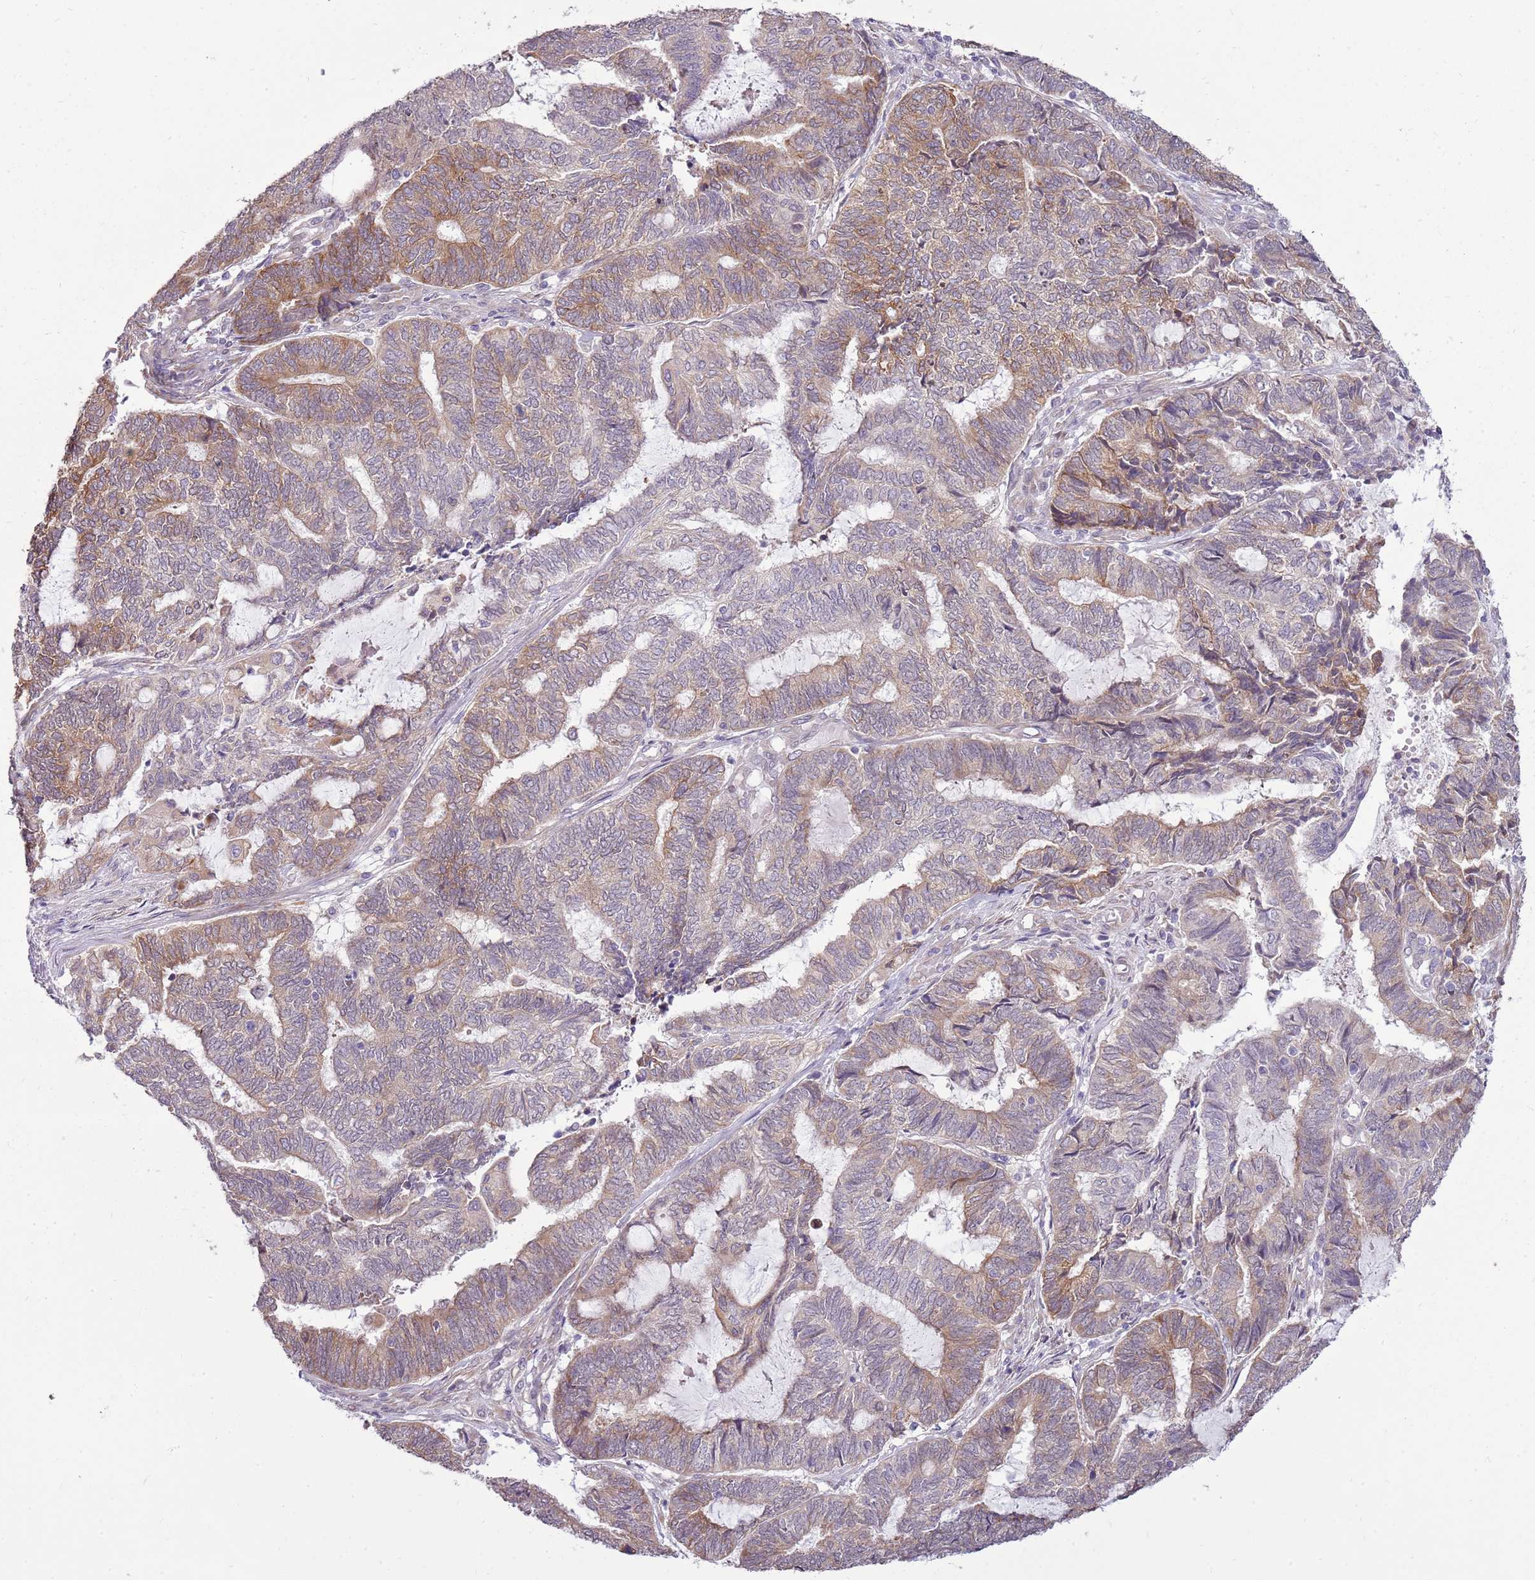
{"staining": {"intensity": "moderate", "quantity": "25%-75%", "location": "cytoplasmic/membranous"}, "tissue": "endometrial cancer", "cell_type": "Tumor cells", "image_type": "cancer", "snomed": [{"axis": "morphology", "description": "Adenocarcinoma, NOS"}, {"axis": "topography", "description": "Uterus"}, {"axis": "topography", "description": "Endometrium"}], "caption": "A medium amount of moderate cytoplasmic/membranous expression is seen in approximately 25%-75% of tumor cells in endometrial cancer (adenocarcinoma) tissue.", "gene": "UGGT2", "patient": {"sex": "female", "age": 70}}